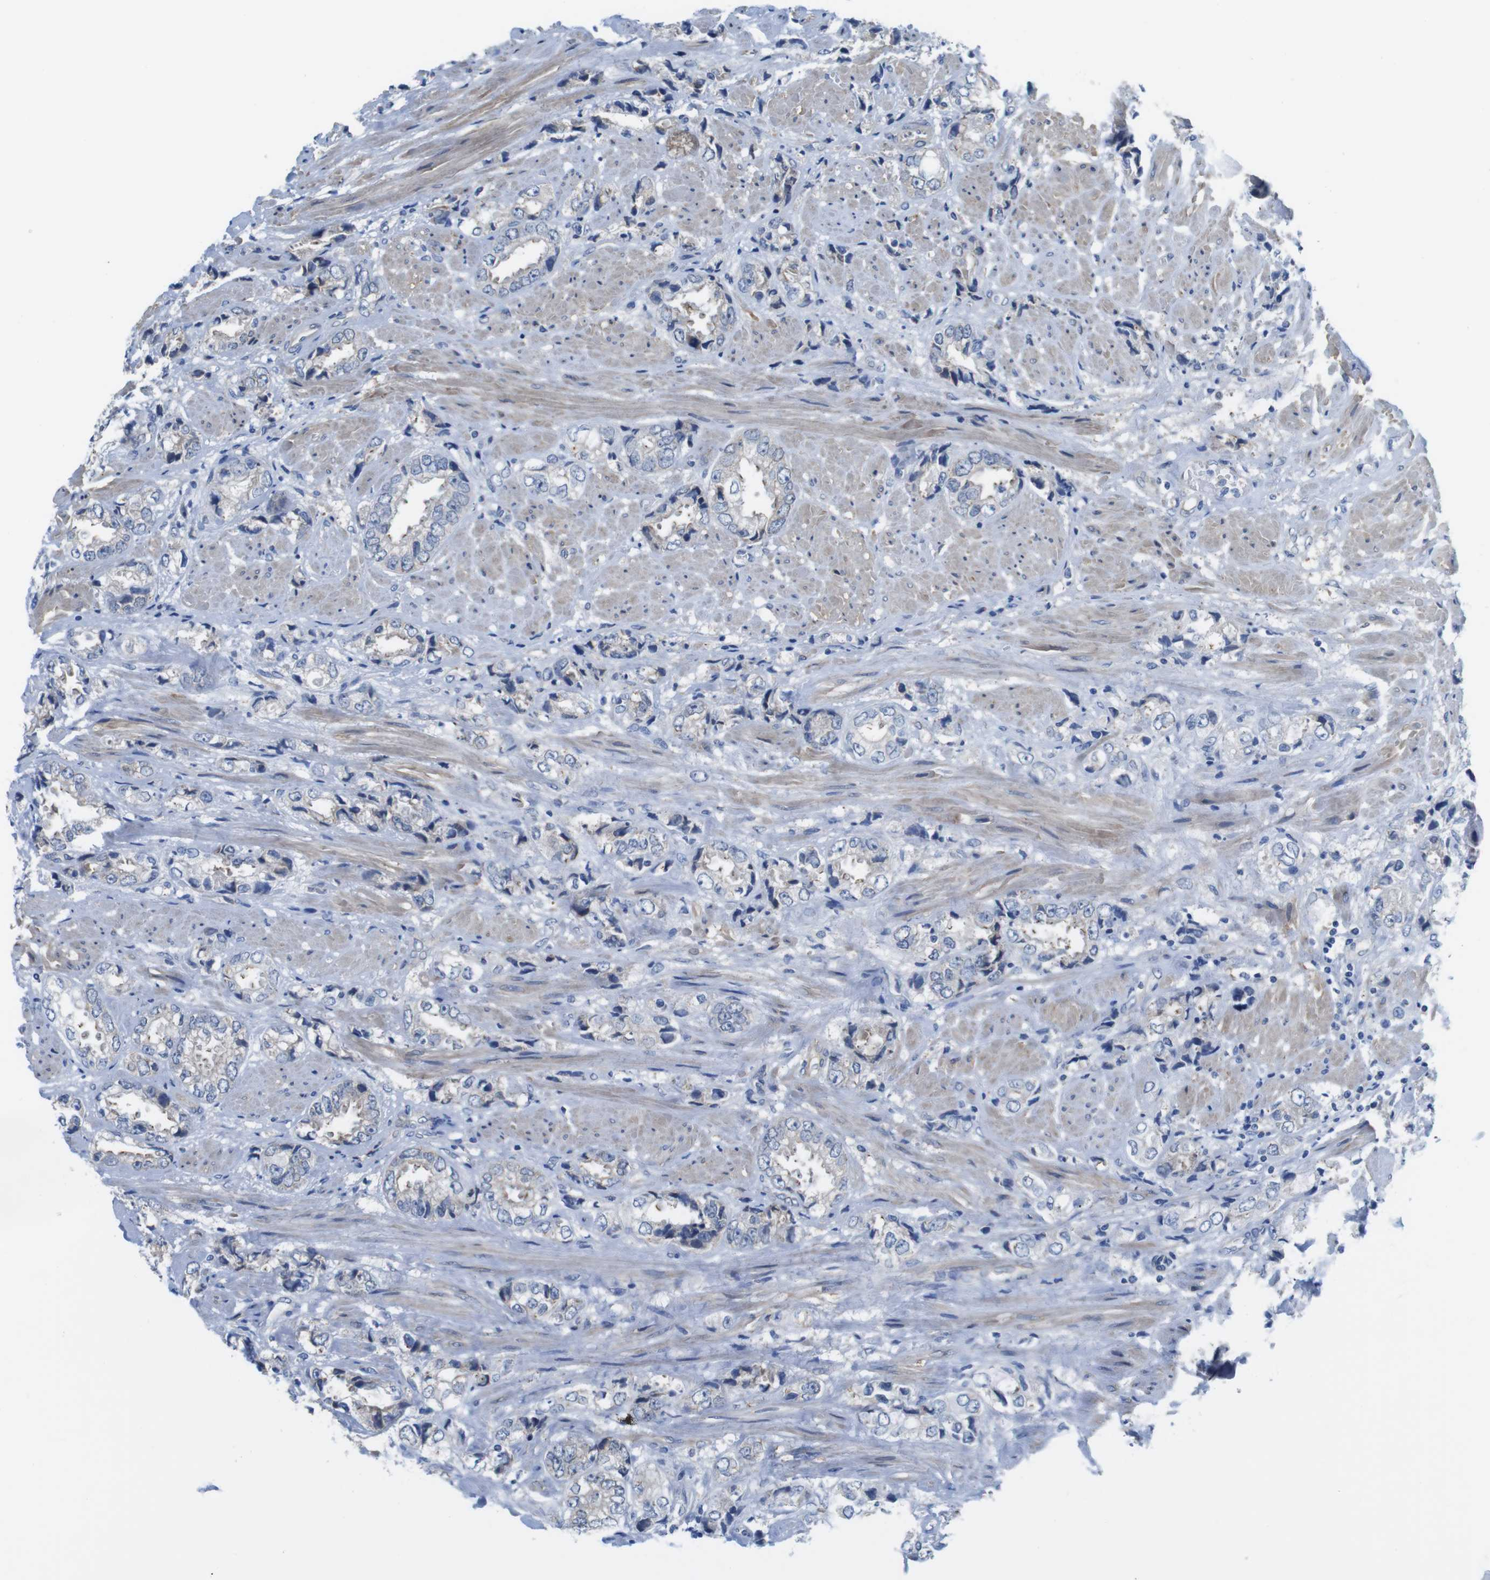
{"staining": {"intensity": "negative", "quantity": "none", "location": "none"}, "tissue": "prostate cancer", "cell_type": "Tumor cells", "image_type": "cancer", "snomed": [{"axis": "morphology", "description": "Adenocarcinoma, High grade"}, {"axis": "topography", "description": "Prostate"}], "caption": "The image exhibits no staining of tumor cells in prostate cancer.", "gene": "CDH8", "patient": {"sex": "male", "age": 61}}